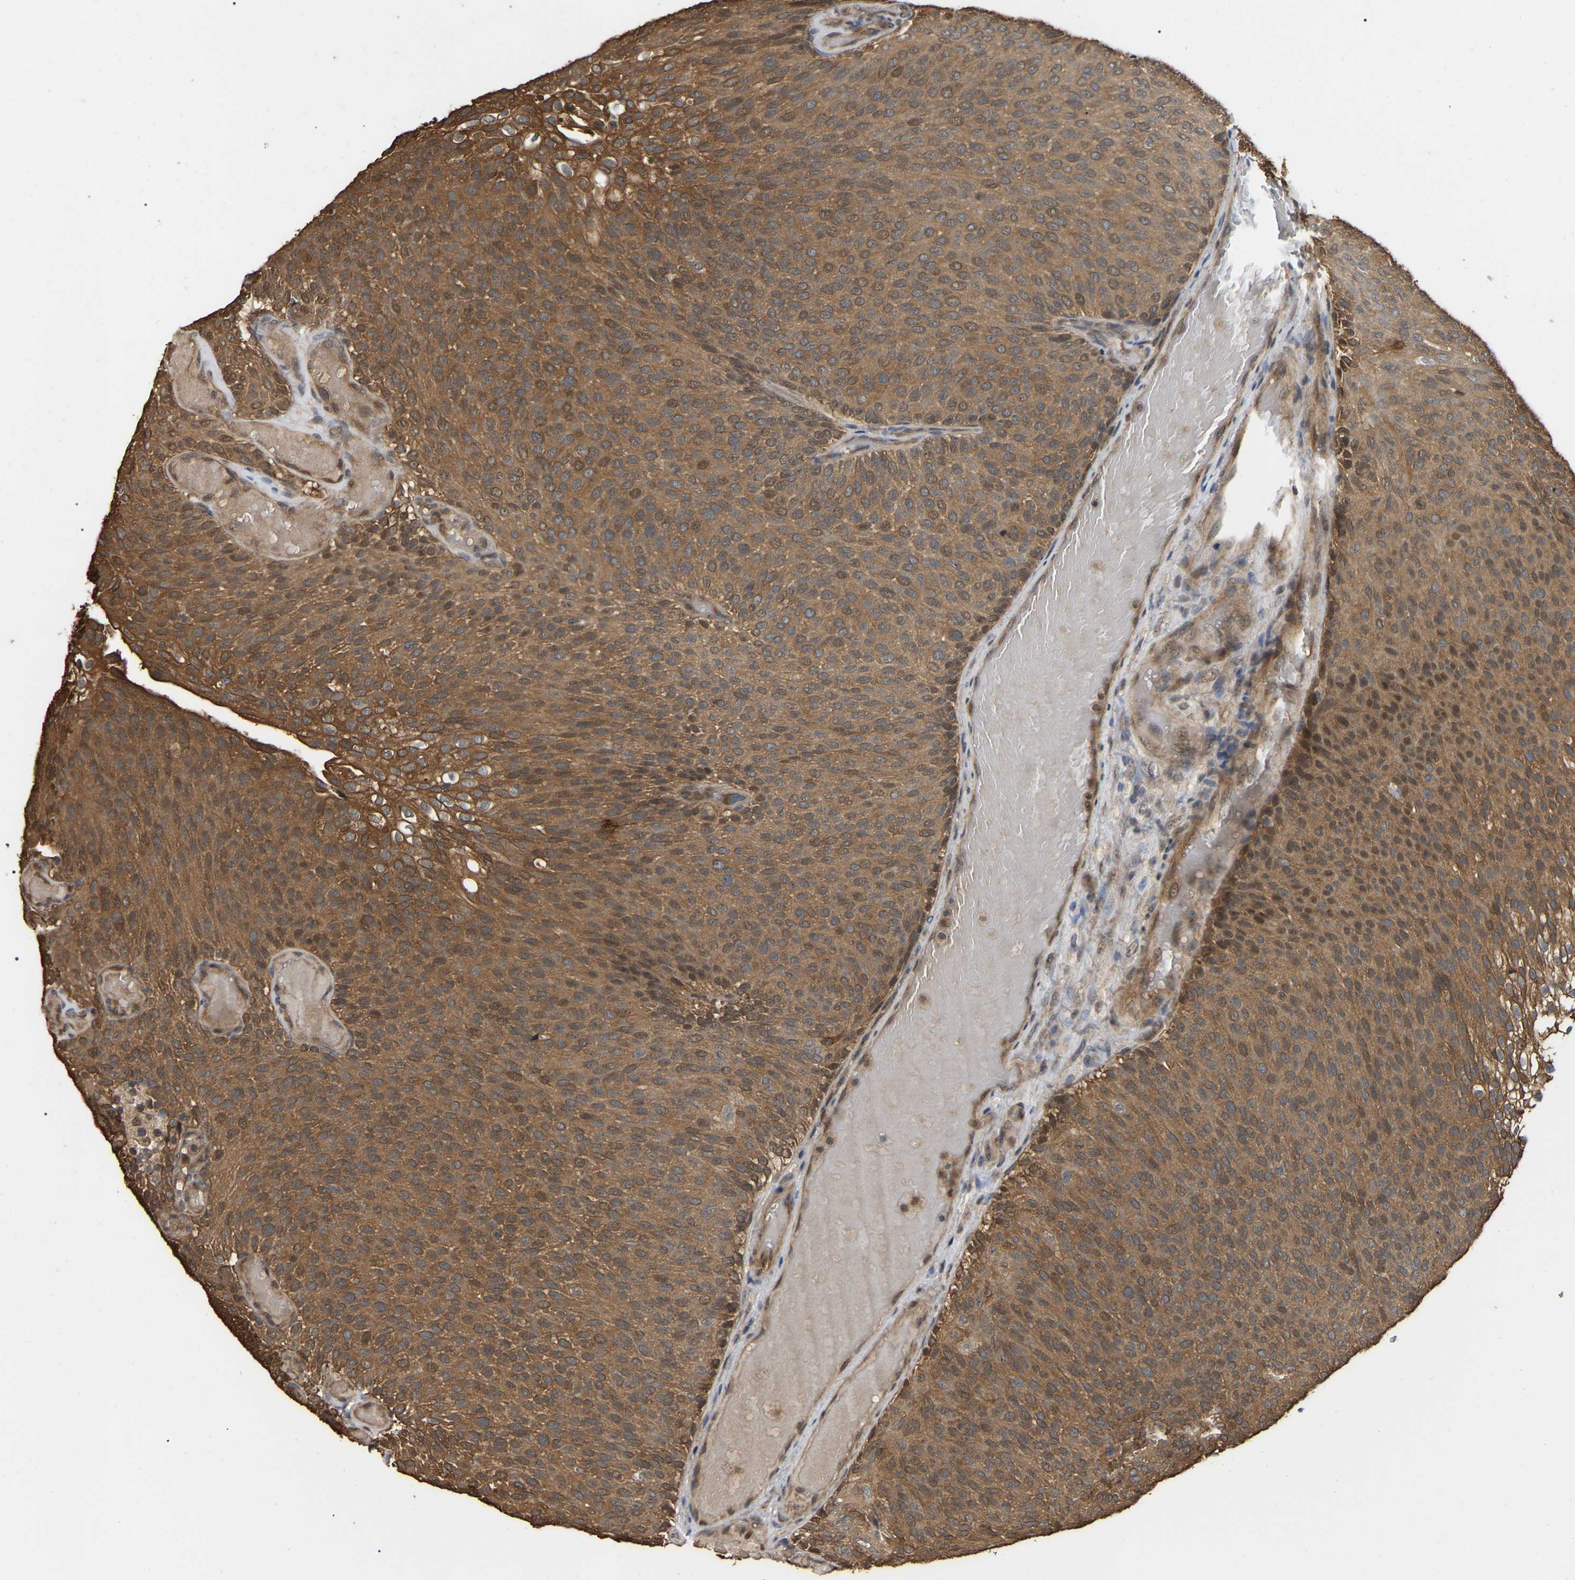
{"staining": {"intensity": "moderate", "quantity": ">75%", "location": "cytoplasmic/membranous"}, "tissue": "urothelial cancer", "cell_type": "Tumor cells", "image_type": "cancer", "snomed": [{"axis": "morphology", "description": "Urothelial carcinoma, Low grade"}, {"axis": "topography", "description": "Urinary bladder"}], "caption": "Tumor cells display medium levels of moderate cytoplasmic/membranous expression in approximately >75% of cells in urothelial cancer.", "gene": "FAM219A", "patient": {"sex": "male", "age": 78}}